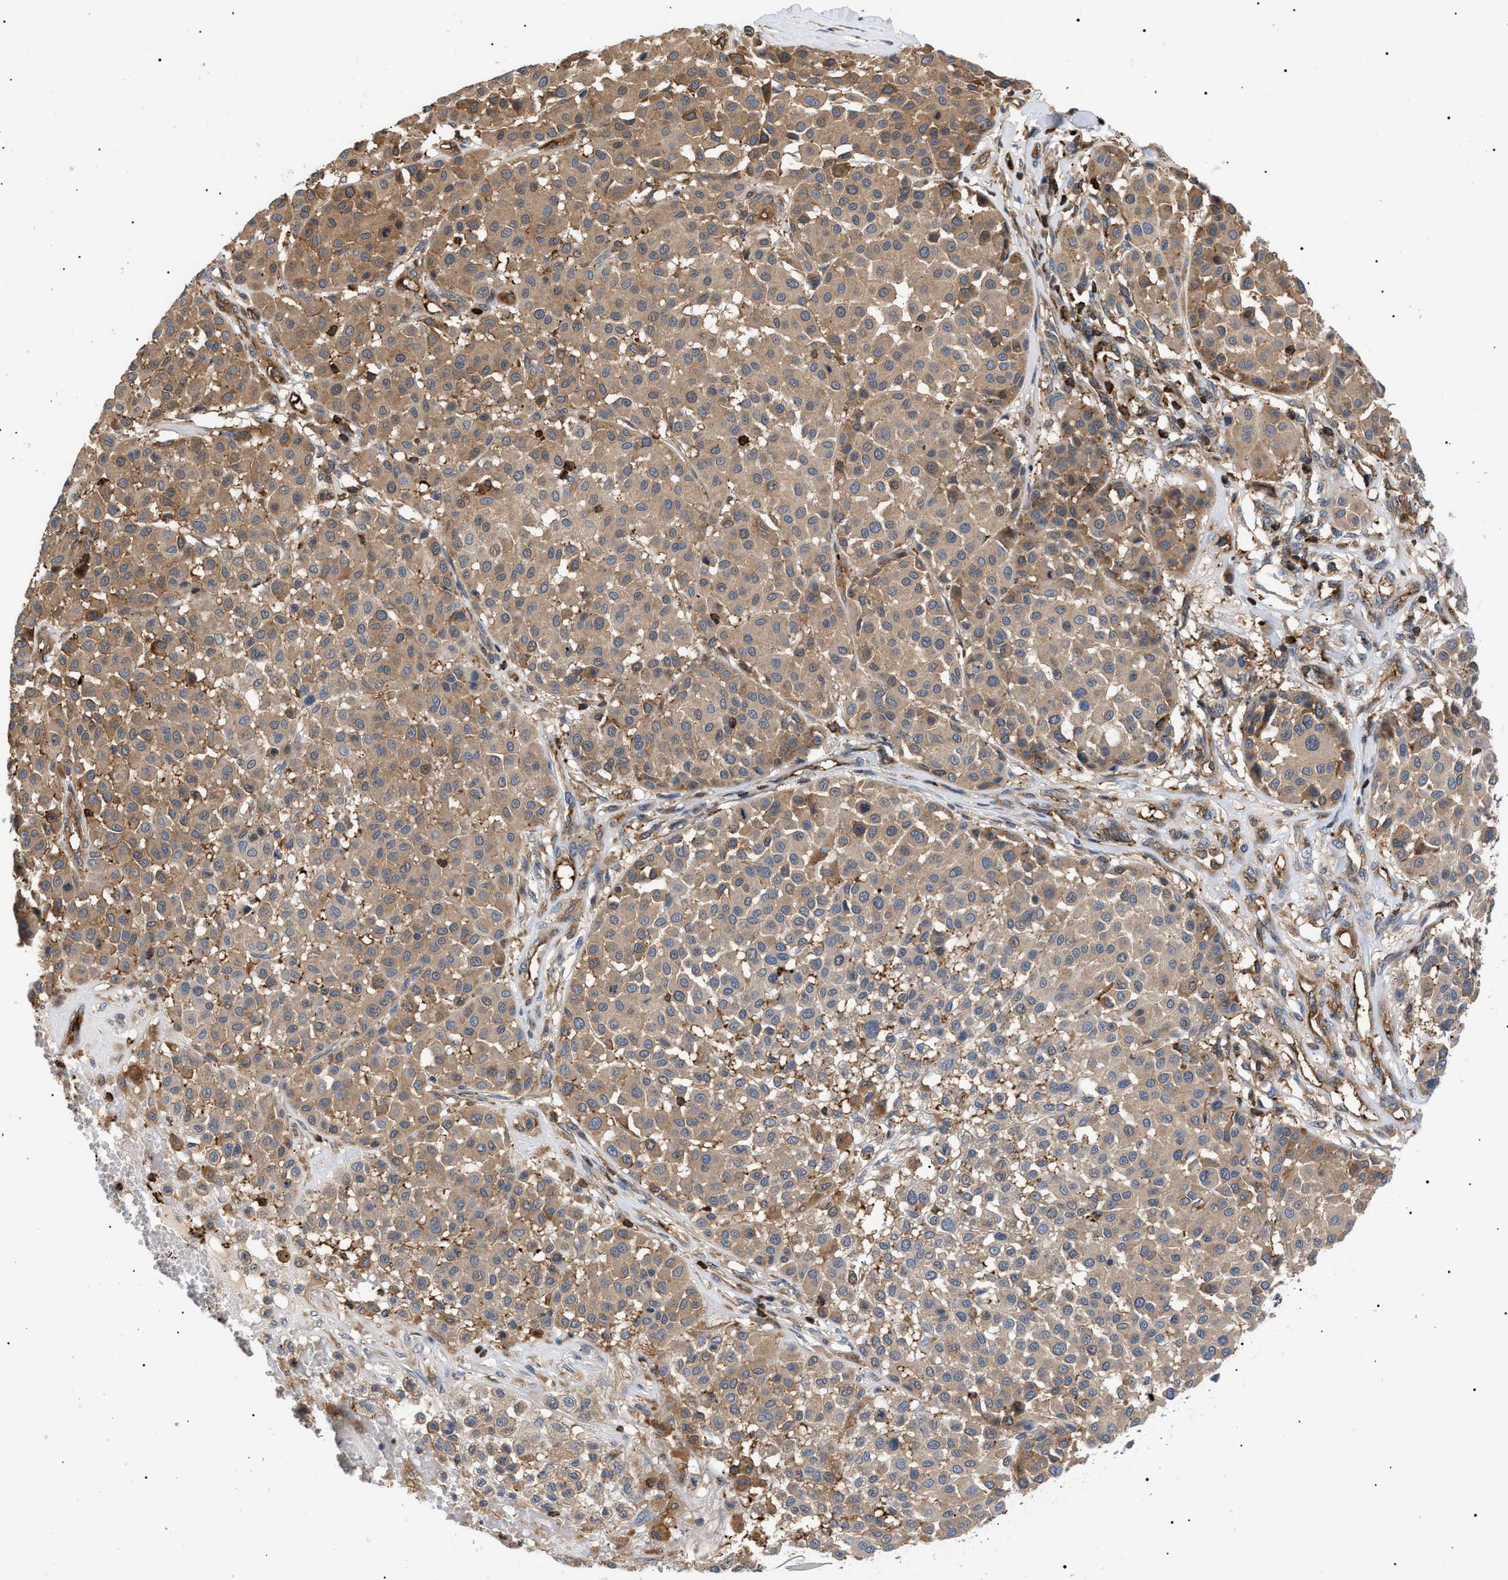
{"staining": {"intensity": "weak", "quantity": ">75%", "location": "cytoplasmic/membranous"}, "tissue": "melanoma", "cell_type": "Tumor cells", "image_type": "cancer", "snomed": [{"axis": "morphology", "description": "Malignant melanoma, Metastatic site"}, {"axis": "topography", "description": "Soft tissue"}], "caption": "DAB (3,3'-diaminobenzidine) immunohistochemical staining of human melanoma displays weak cytoplasmic/membranous protein staining in approximately >75% of tumor cells.", "gene": "TMTC4", "patient": {"sex": "male", "age": 41}}